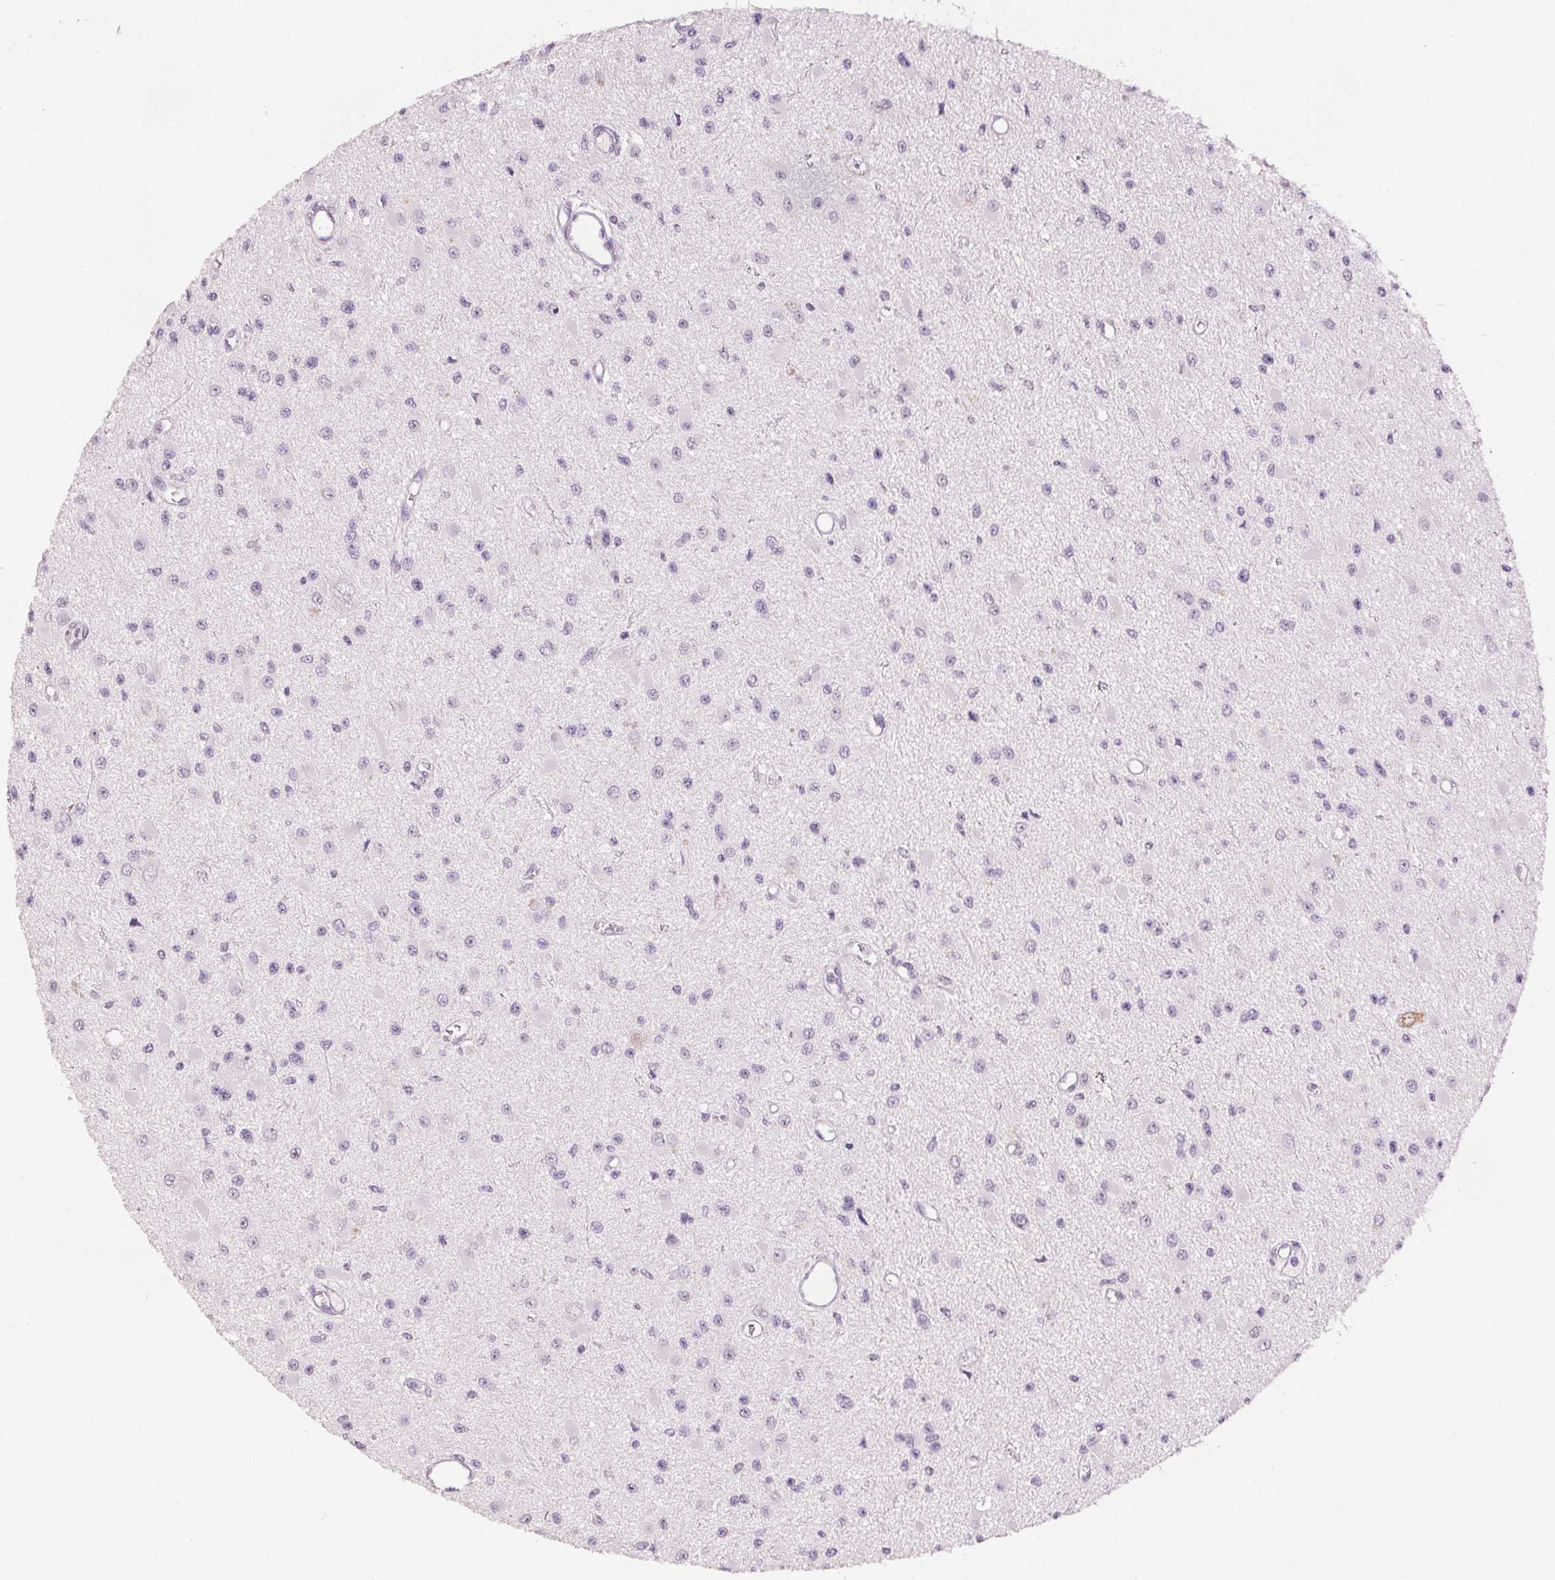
{"staining": {"intensity": "negative", "quantity": "none", "location": "none"}, "tissue": "glioma", "cell_type": "Tumor cells", "image_type": "cancer", "snomed": [{"axis": "morphology", "description": "Glioma, malignant, High grade"}, {"axis": "topography", "description": "Brain"}], "caption": "Histopathology image shows no significant protein expression in tumor cells of glioma. (IHC, brightfield microscopy, high magnification).", "gene": "SCGN", "patient": {"sex": "male", "age": 54}}